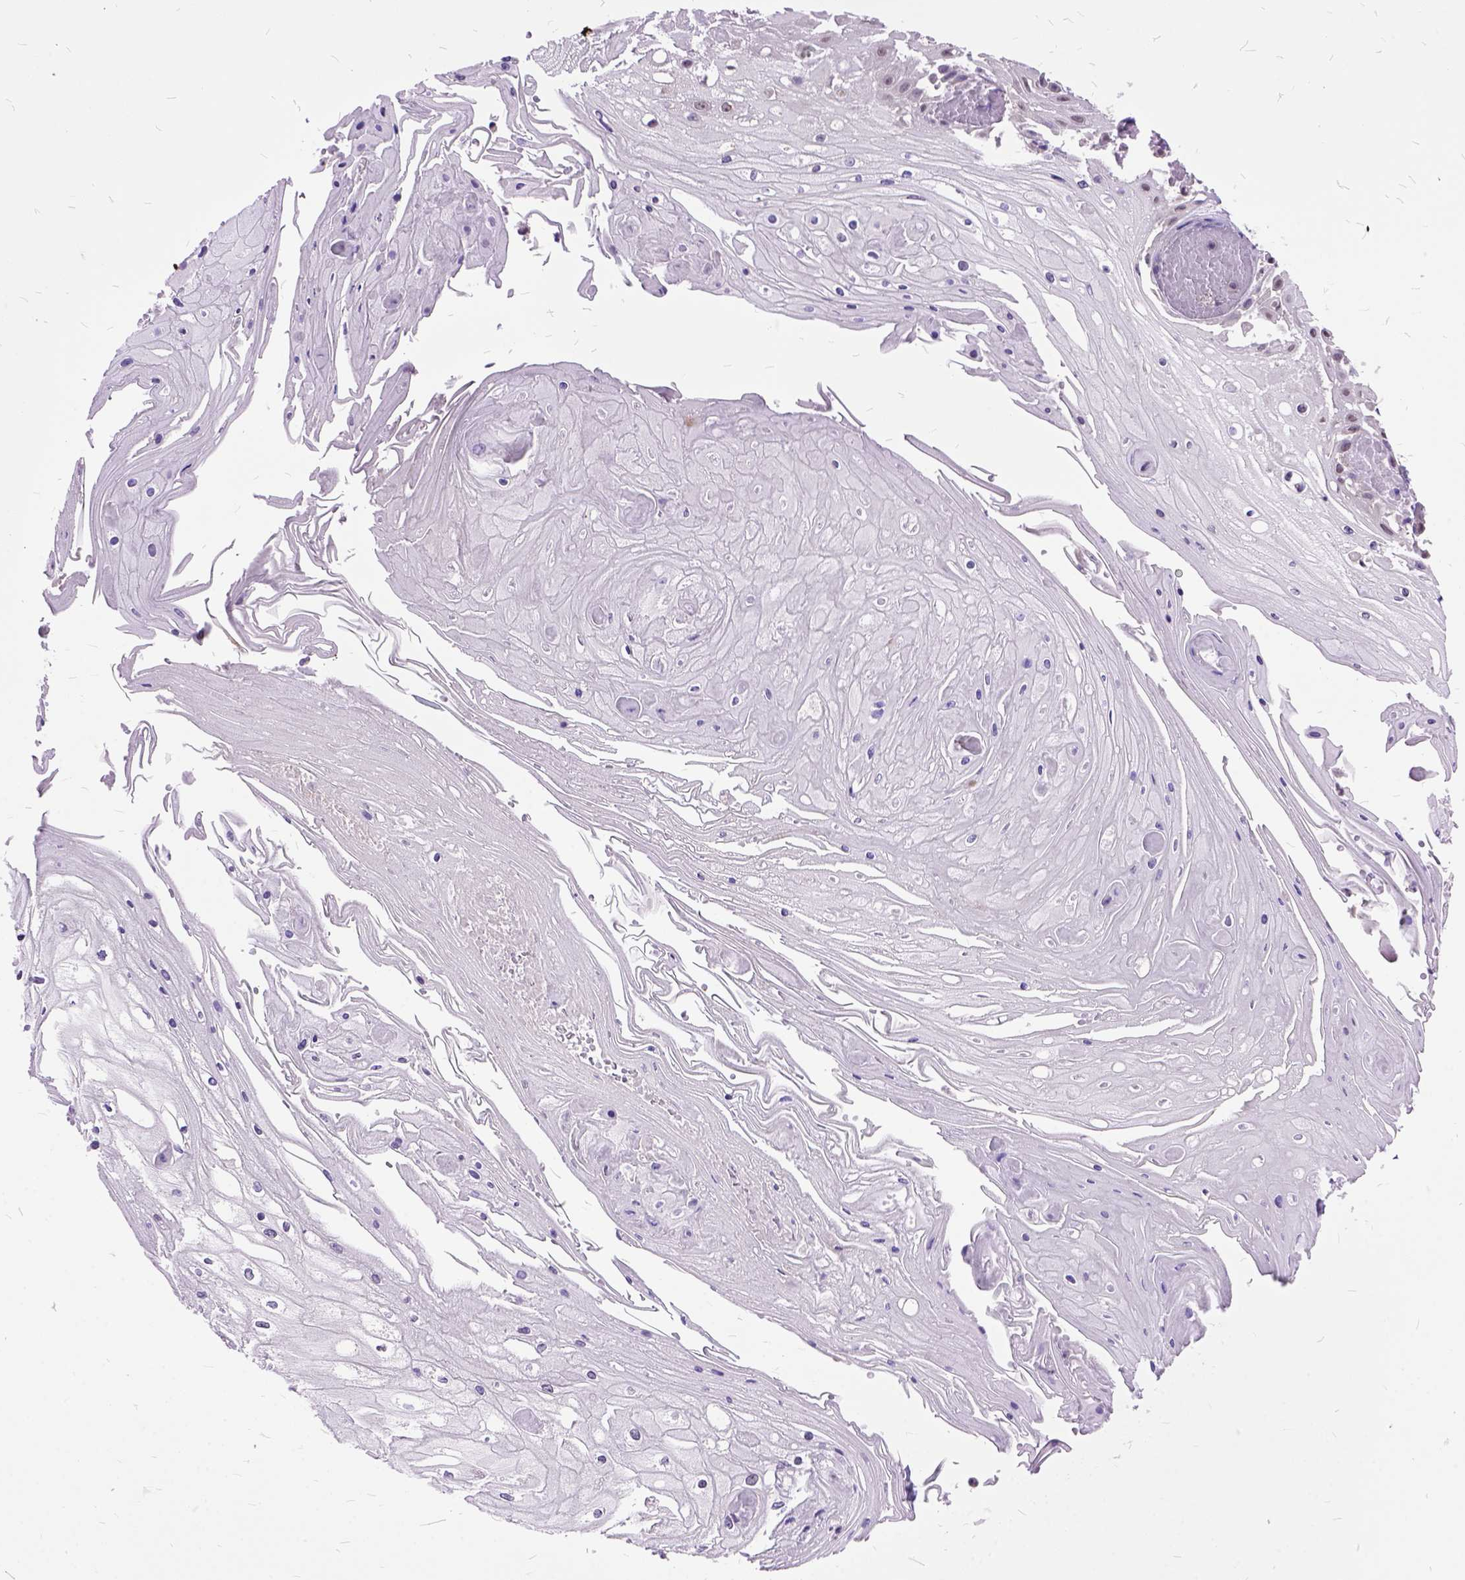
{"staining": {"intensity": "moderate", "quantity": ">75%", "location": "nuclear"}, "tissue": "skin cancer", "cell_type": "Tumor cells", "image_type": "cancer", "snomed": [{"axis": "morphology", "description": "Squamous cell carcinoma, NOS"}, {"axis": "topography", "description": "Skin"}], "caption": "Protein staining exhibits moderate nuclear staining in approximately >75% of tumor cells in skin squamous cell carcinoma.", "gene": "ORC5", "patient": {"sex": "male", "age": 70}}